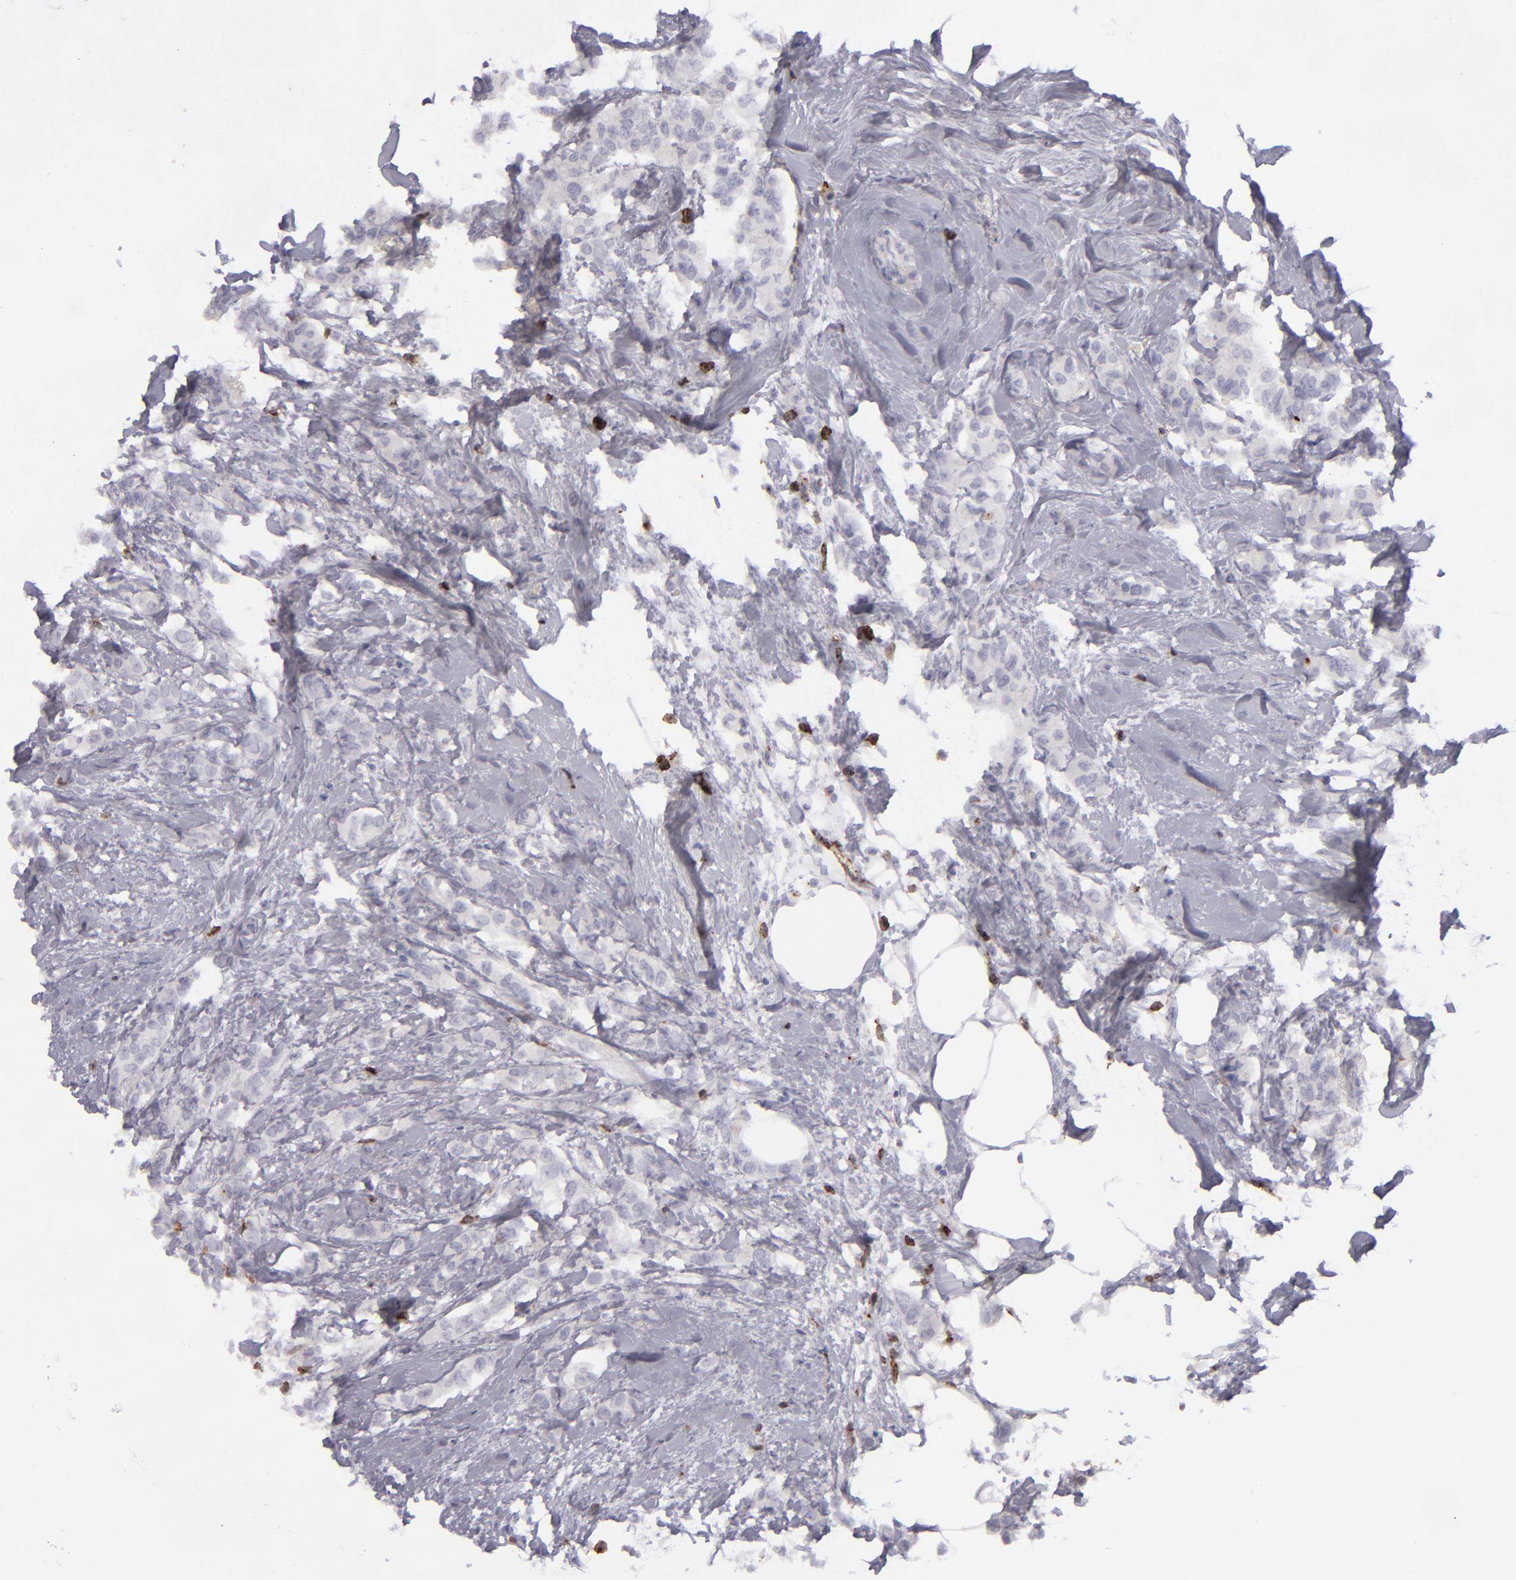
{"staining": {"intensity": "negative", "quantity": "none", "location": "none"}, "tissue": "breast cancer", "cell_type": "Tumor cells", "image_type": "cancer", "snomed": [{"axis": "morphology", "description": "Duct carcinoma"}, {"axis": "topography", "description": "Breast"}], "caption": "DAB immunohistochemical staining of human breast cancer demonstrates no significant staining in tumor cells.", "gene": "CD27", "patient": {"sex": "female", "age": 84}}